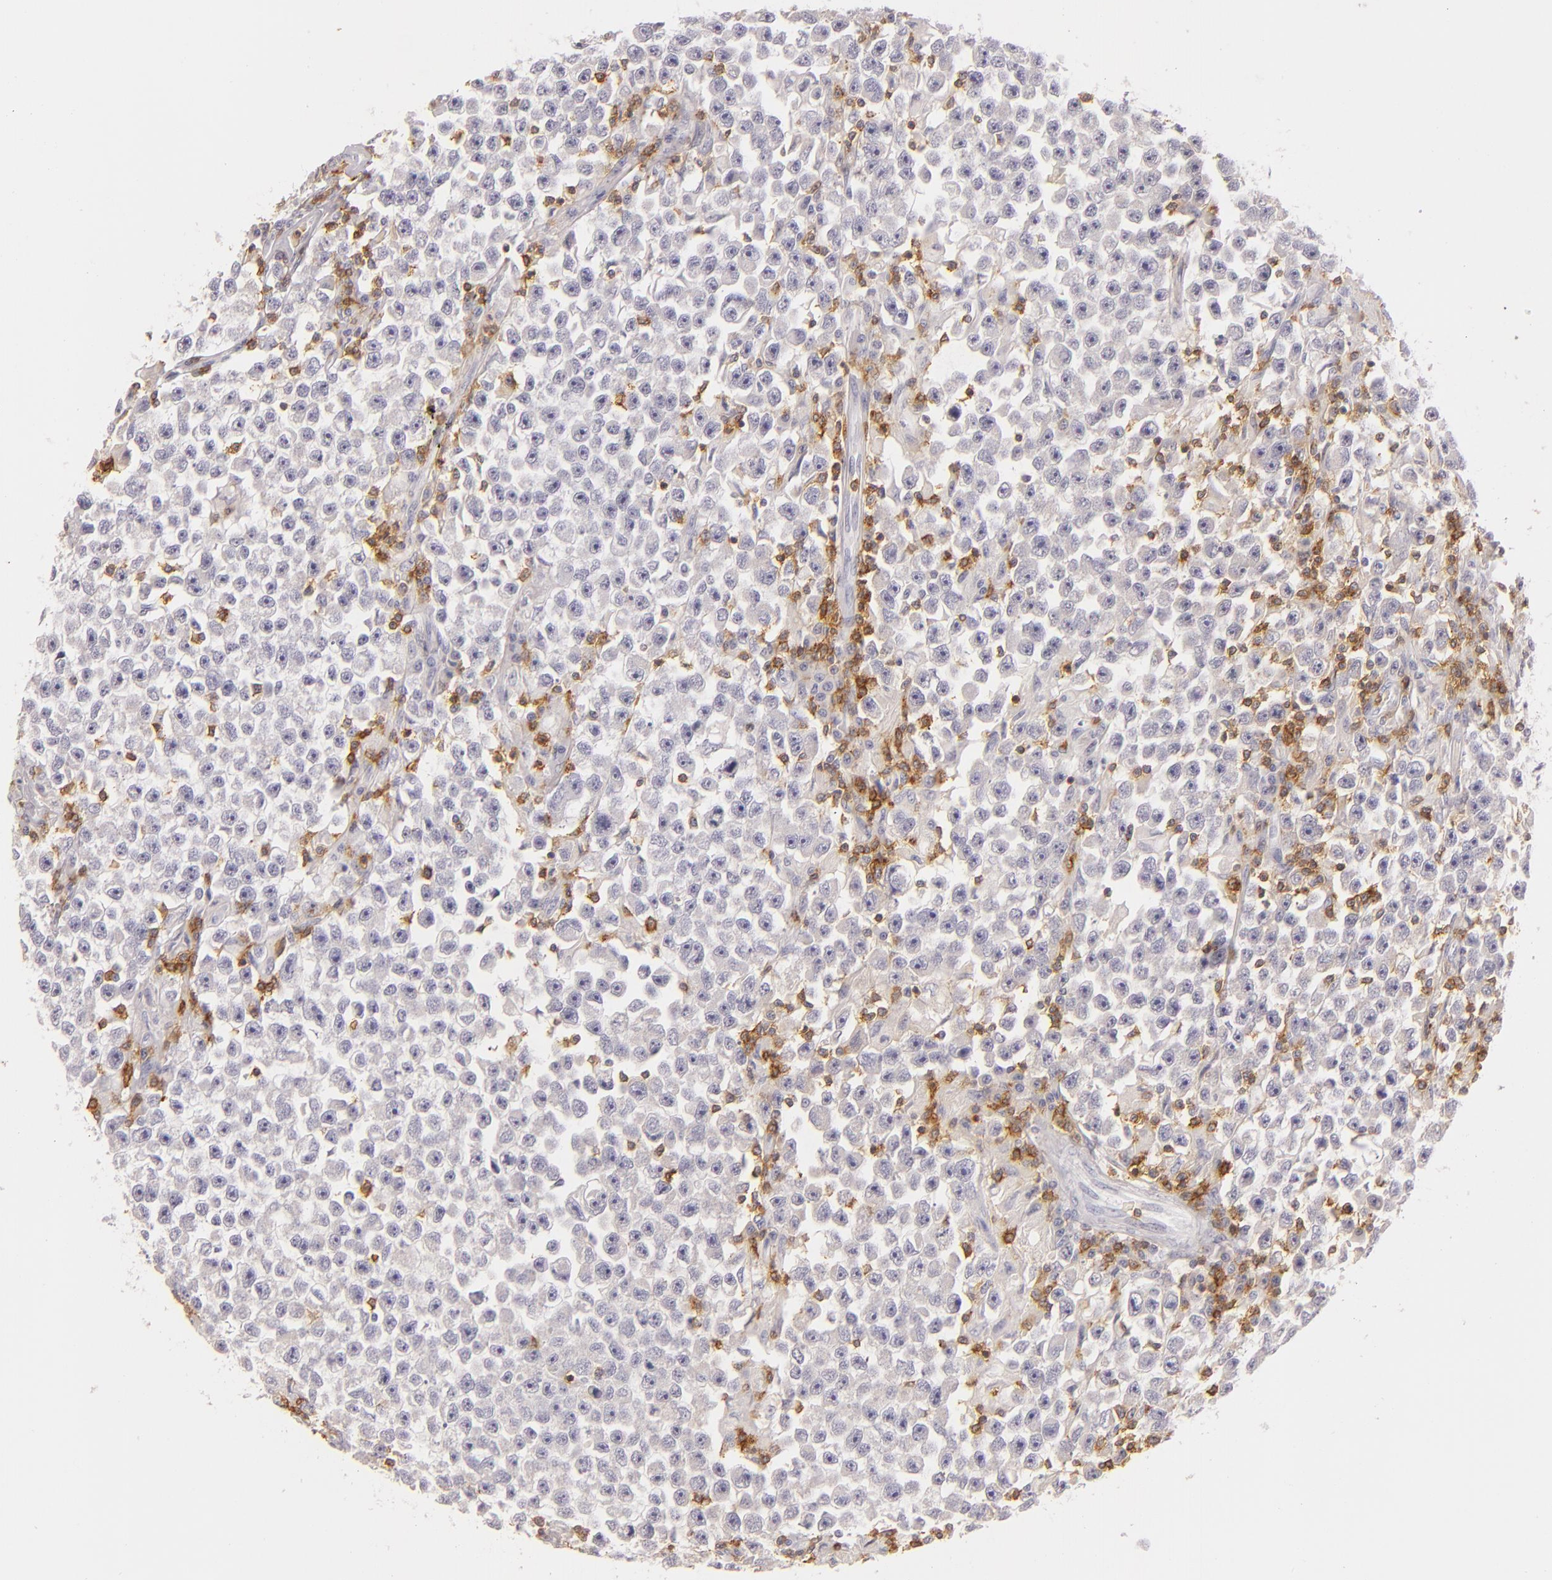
{"staining": {"intensity": "negative", "quantity": "none", "location": "none"}, "tissue": "testis cancer", "cell_type": "Tumor cells", "image_type": "cancer", "snomed": [{"axis": "morphology", "description": "Seminoma, NOS"}, {"axis": "topography", "description": "Testis"}], "caption": "The histopathology image exhibits no staining of tumor cells in testis cancer (seminoma).", "gene": "LAT", "patient": {"sex": "male", "age": 33}}